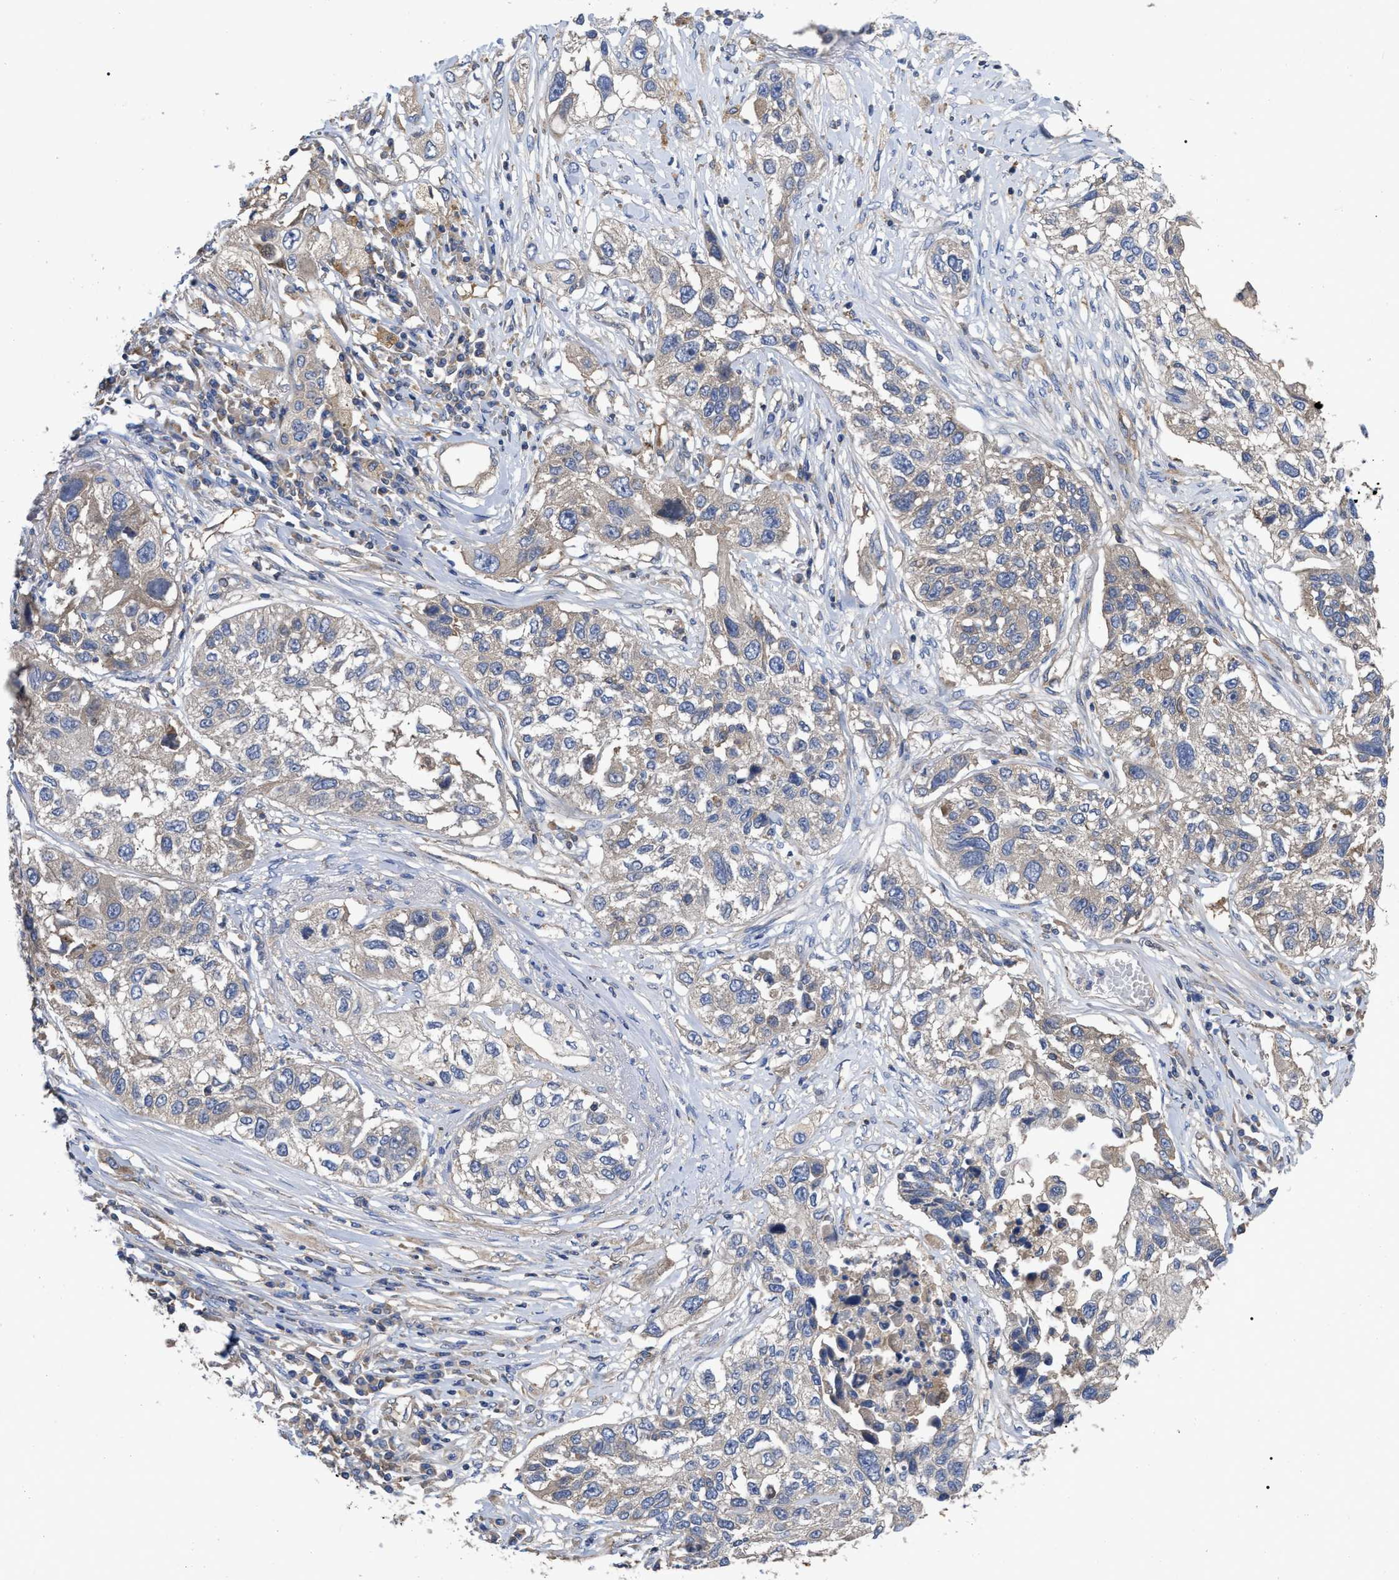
{"staining": {"intensity": "negative", "quantity": "none", "location": "none"}, "tissue": "lung cancer", "cell_type": "Tumor cells", "image_type": "cancer", "snomed": [{"axis": "morphology", "description": "Squamous cell carcinoma, NOS"}, {"axis": "topography", "description": "Lung"}], "caption": "This is a micrograph of immunohistochemistry (IHC) staining of squamous cell carcinoma (lung), which shows no positivity in tumor cells. (Stains: DAB immunohistochemistry (IHC) with hematoxylin counter stain, Microscopy: brightfield microscopy at high magnification).", "gene": "RAP1GDS1", "patient": {"sex": "male", "age": 71}}